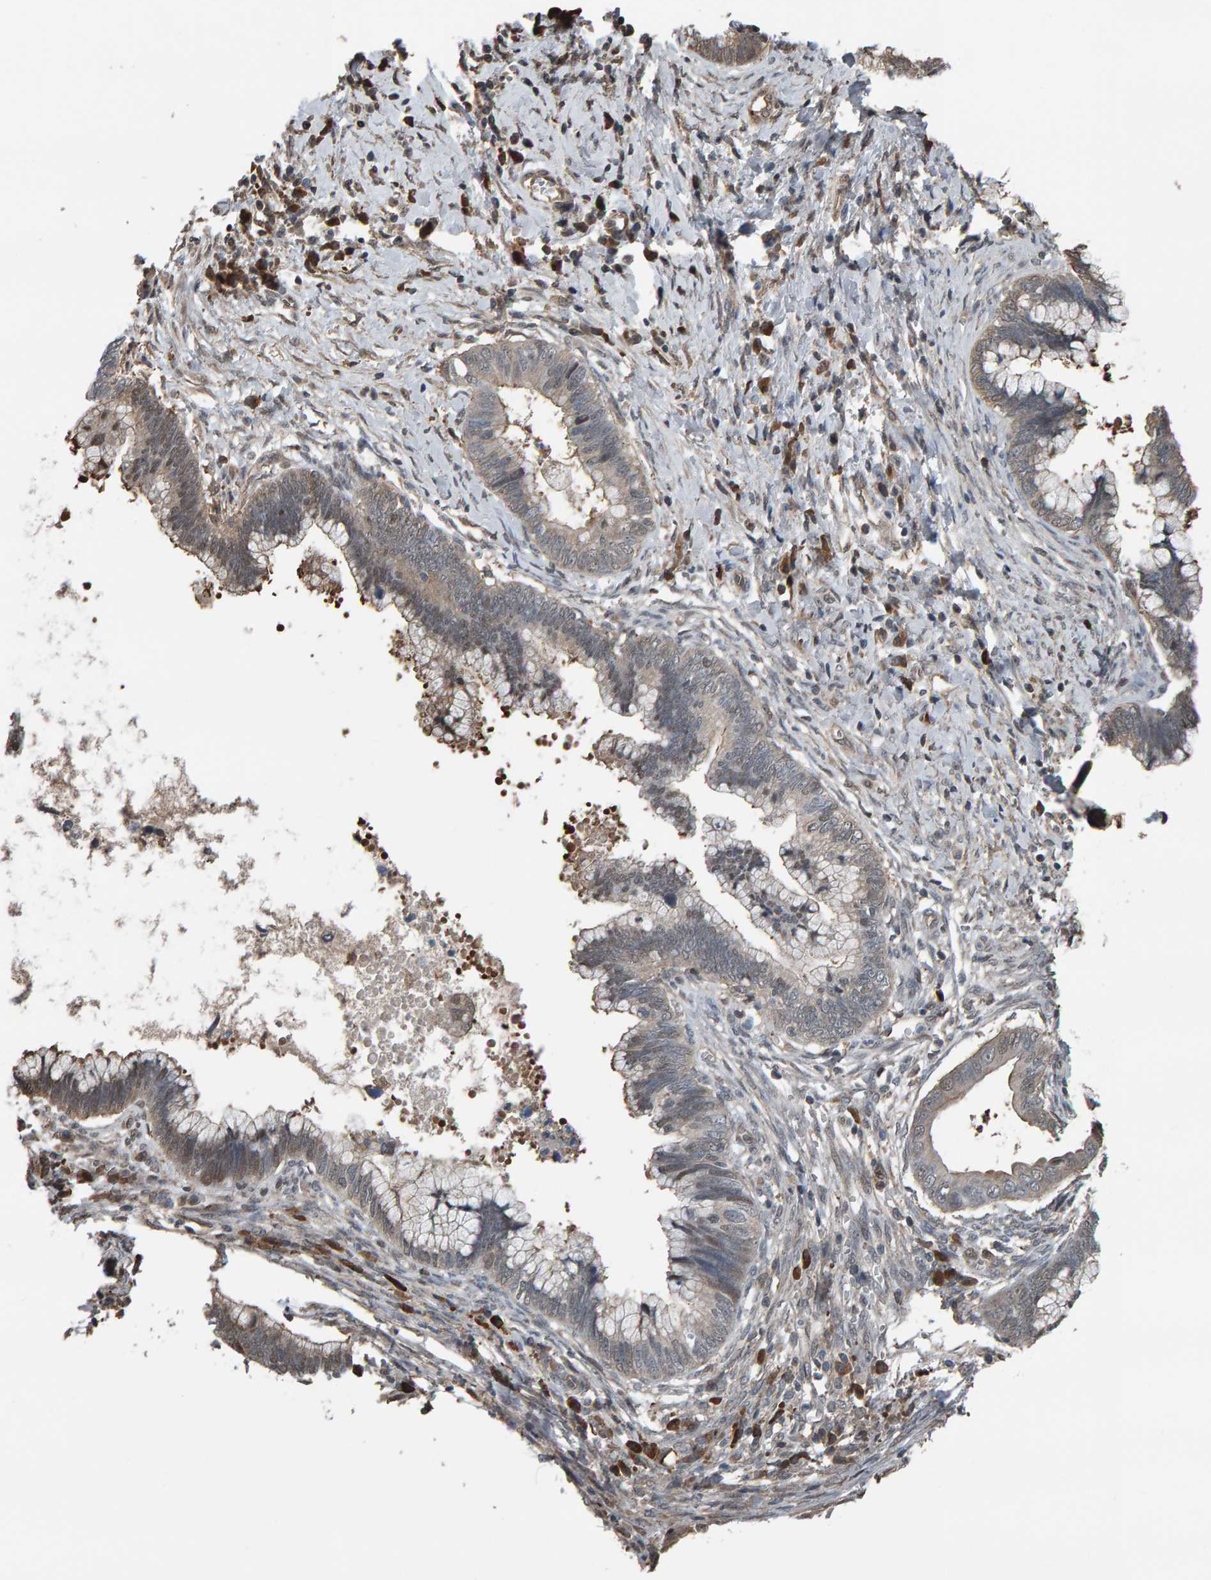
{"staining": {"intensity": "weak", "quantity": "25%-75%", "location": "cytoplasmic/membranous"}, "tissue": "cervical cancer", "cell_type": "Tumor cells", "image_type": "cancer", "snomed": [{"axis": "morphology", "description": "Adenocarcinoma, NOS"}, {"axis": "topography", "description": "Cervix"}], "caption": "A brown stain highlights weak cytoplasmic/membranous expression of a protein in human cervical adenocarcinoma tumor cells. (DAB (3,3'-diaminobenzidine) = brown stain, brightfield microscopy at high magnification).", "gene": "COASY", "patient": {"sex": "female", "age": 44}}